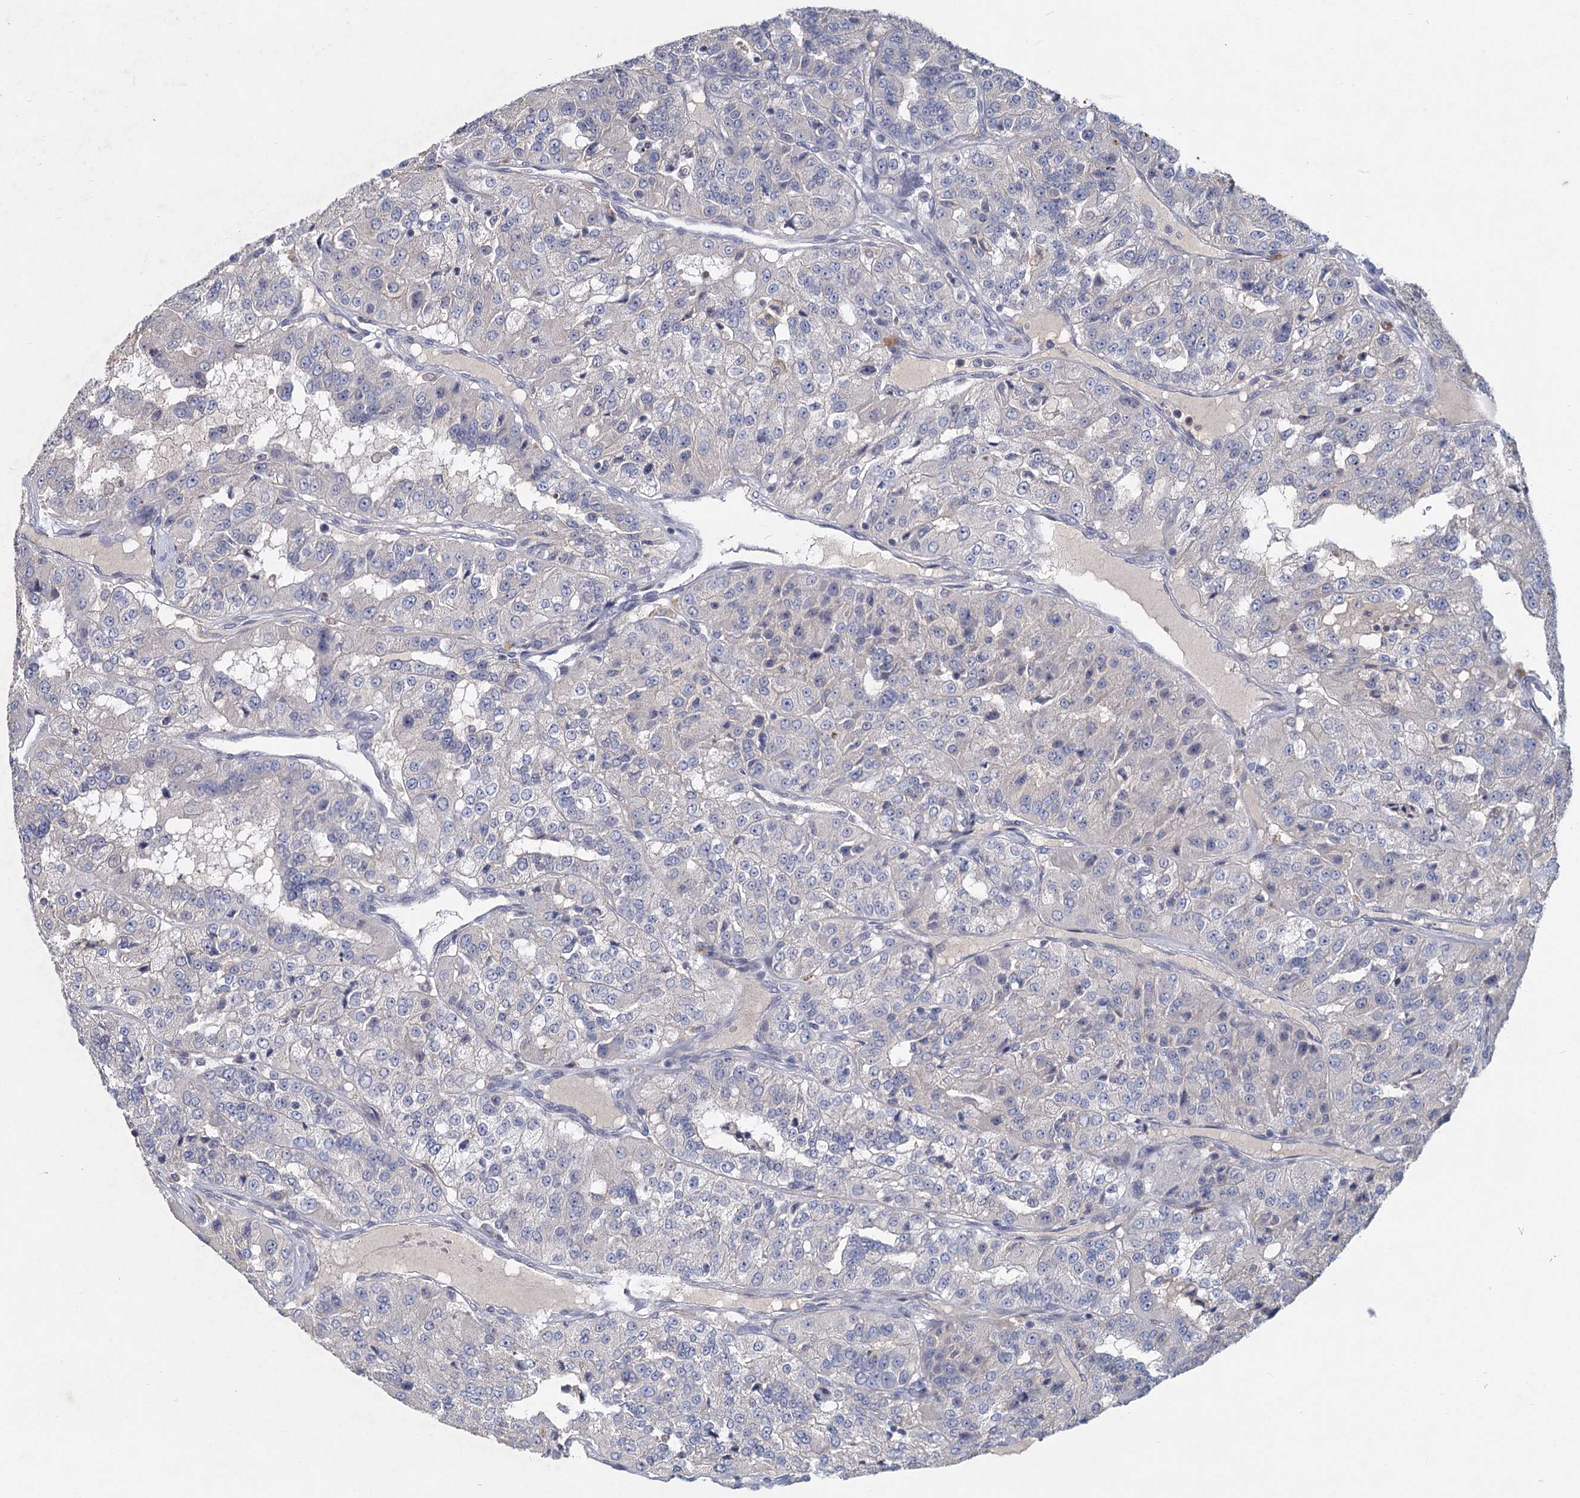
{"staining": {"intensity": "negative", "quantity": "none", "location": "none"}, "tissue": "renal cancer", "cell_type": "Tumor cells", "image_type": "cancer", "snomed": [{"axis": "morphology", "description": "Adenocarcinoma, NOS"}, {"axis": "topography", "description": "Kidney"}], "caption": "Immunohistochemistry image of renal cancer stained for a protein (brown), which demonstrates no positivity in tumor cells.", "gene": "HES2", "patient": {"sex": "female", "age": 63}}